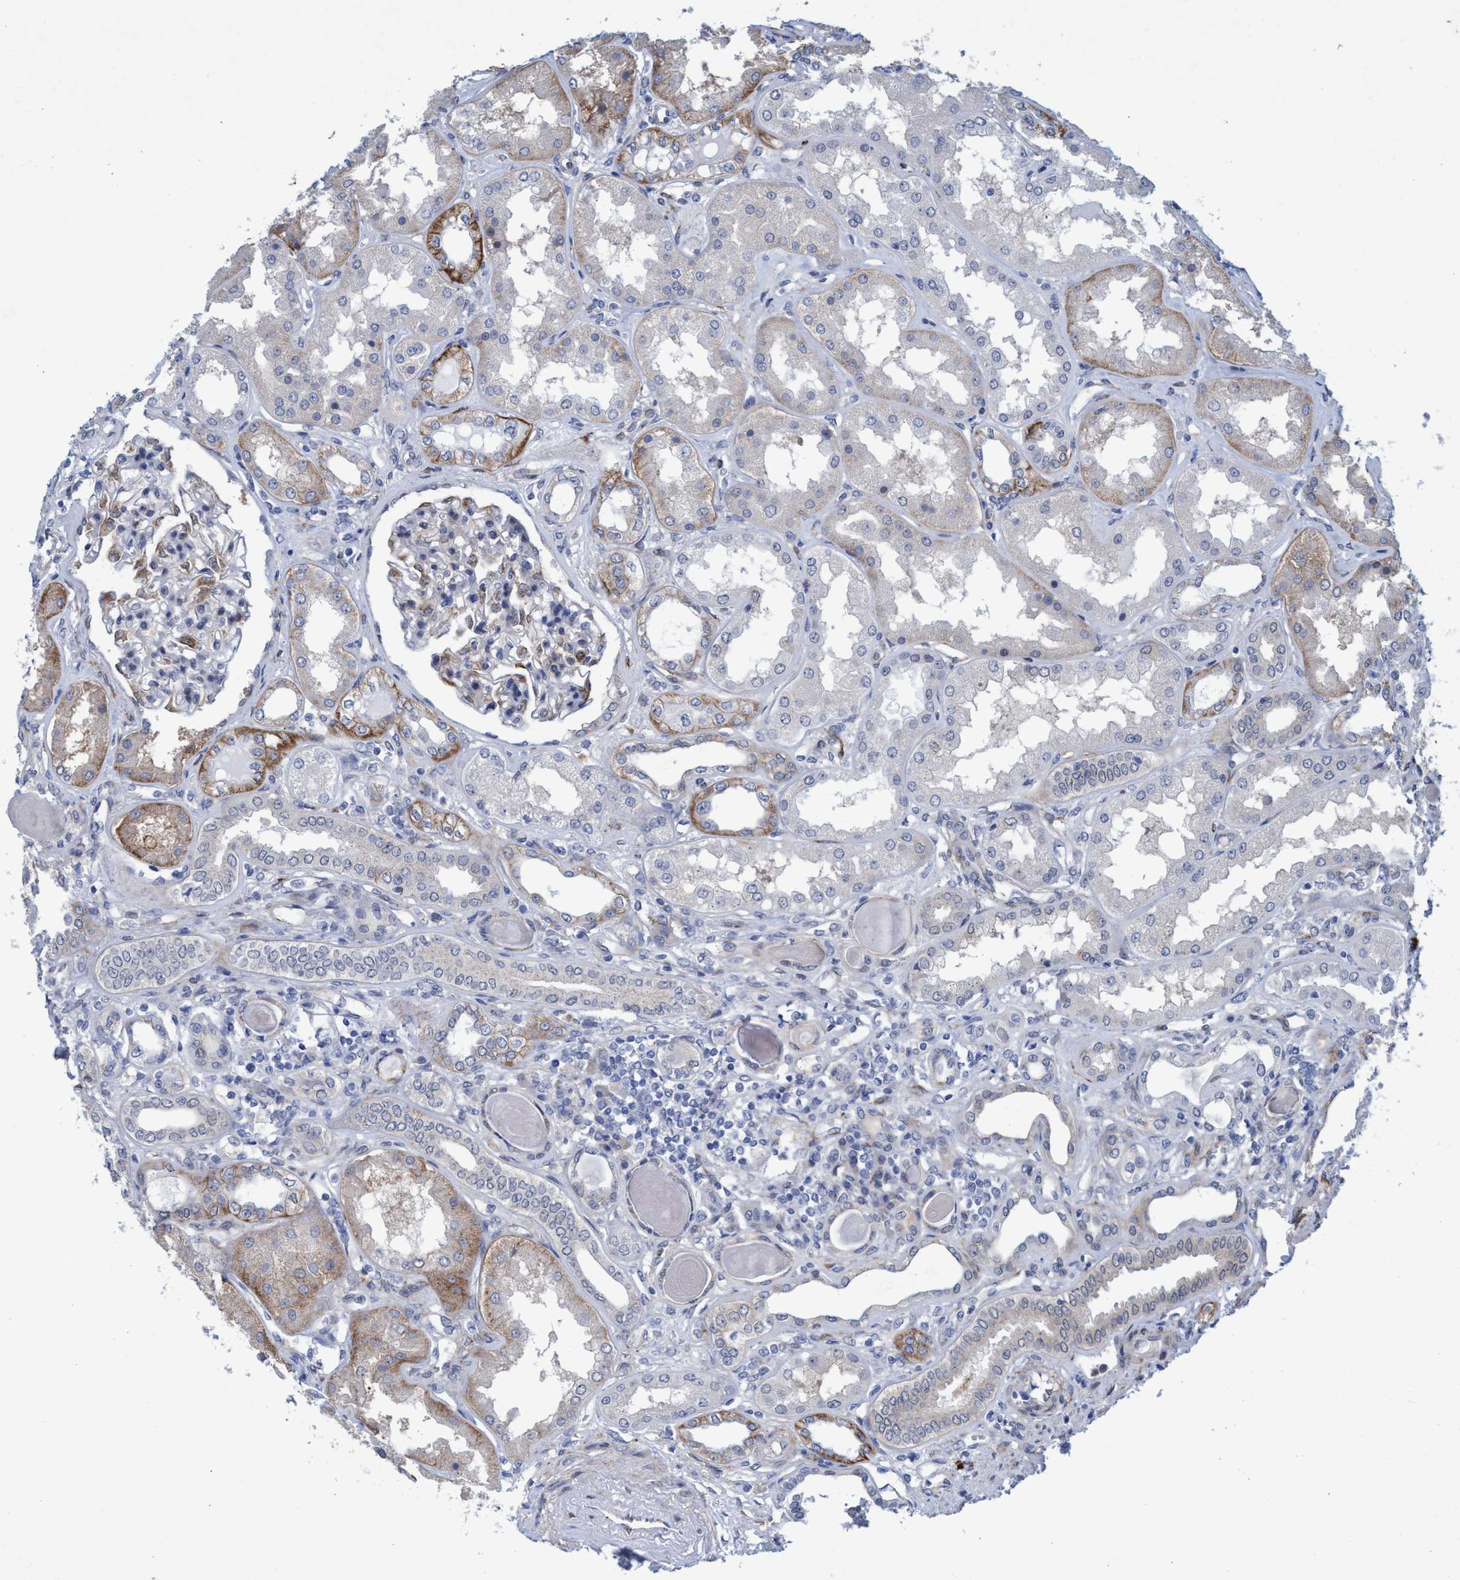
{"staining": {"intensity": "moderate", "quantity": "<25%", "location": "cytoplasmic/membranous"}, "tissue": "kidney", "cell_type": "Cells in glomeruli", "image_type": "normal", "snomed": [{"axis": "morphology", "description": "Normal tissue, NOS"}, {"axis": "topography", "description": "Kidney"}], "caption": "This is a photomicrograph of immunohistochemistry (IHC) staining of normal kidney, which shows moderate staining in the cytoplasmic/membranous of cells in glomeruli.", "gene": "SLC43A2", "patient": {"sex": "female", "age": 56}}